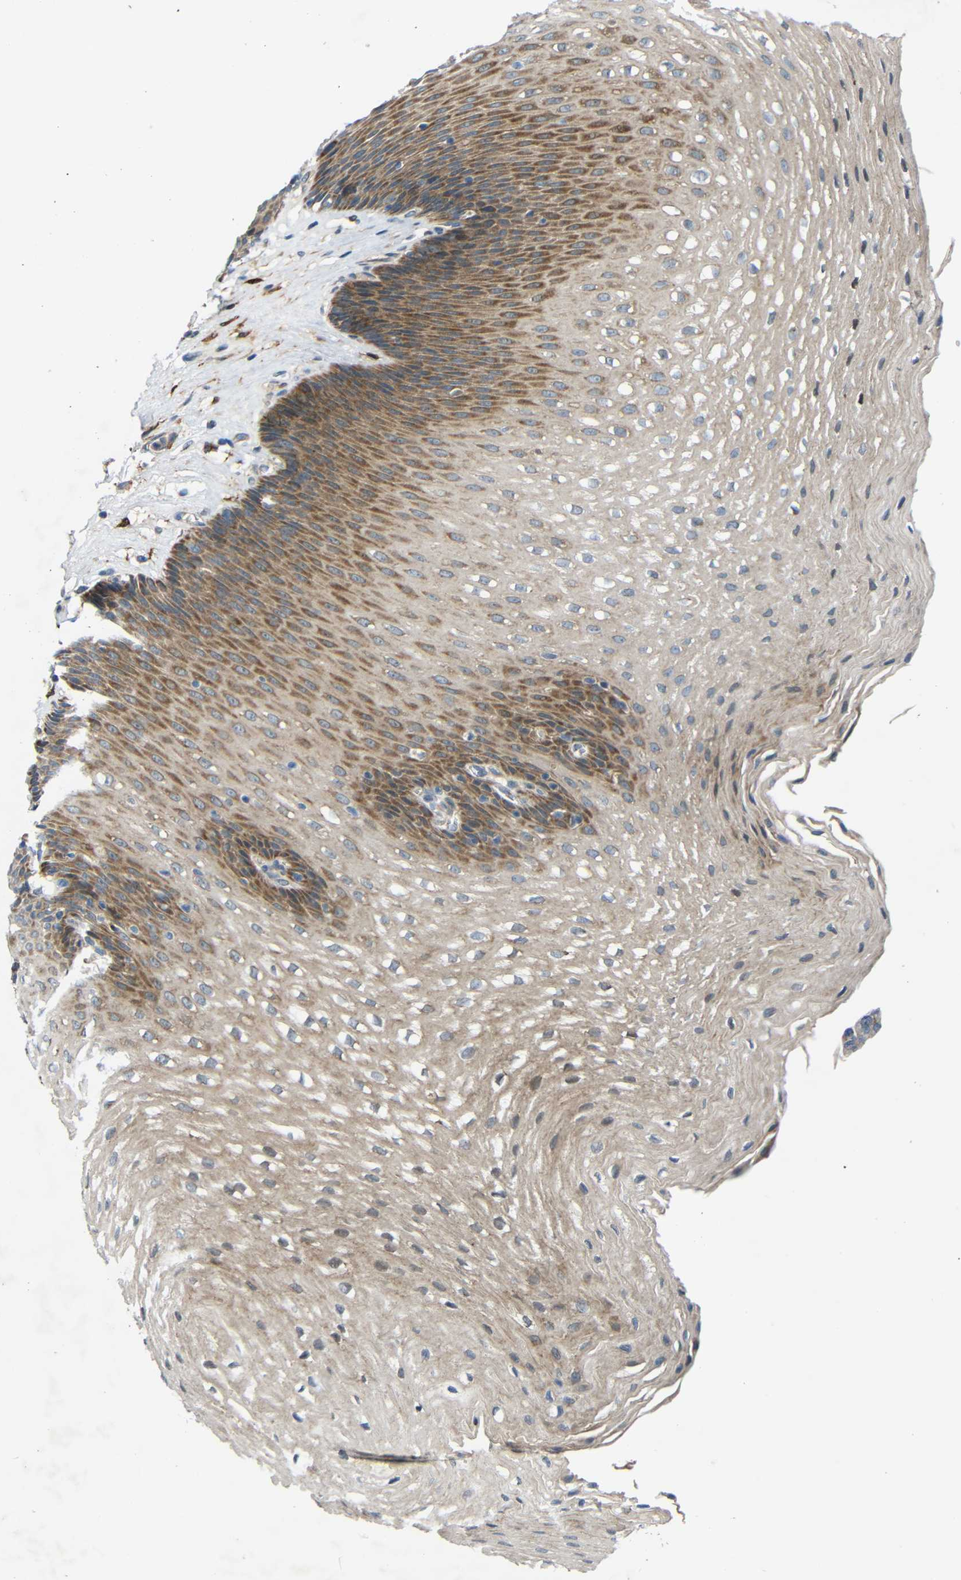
{"staining": {"intensity": "moderate", "quantity": ">75%", "location": "cytoplasmic/membranous"}, "tissue": "esophagus", "cell_type": "Squamous epithelial cells", "image_type": "normal", "snomed": [{"axis": "morphology", "description": "Normal tissue, NOS"}, {"axis": "topography", "description": "Esophagus"}], "caption": "Immunohistochemical staining of benign human esophagus shows moderate cytoplasmic/membranous protein positivity in approximately >75% of squamous epithelial cells. Ihc stains the protein in brown and the nuclei are stained blue.", "gene": "TMEM25", "patient": {"sex": "male", "age": 48}}